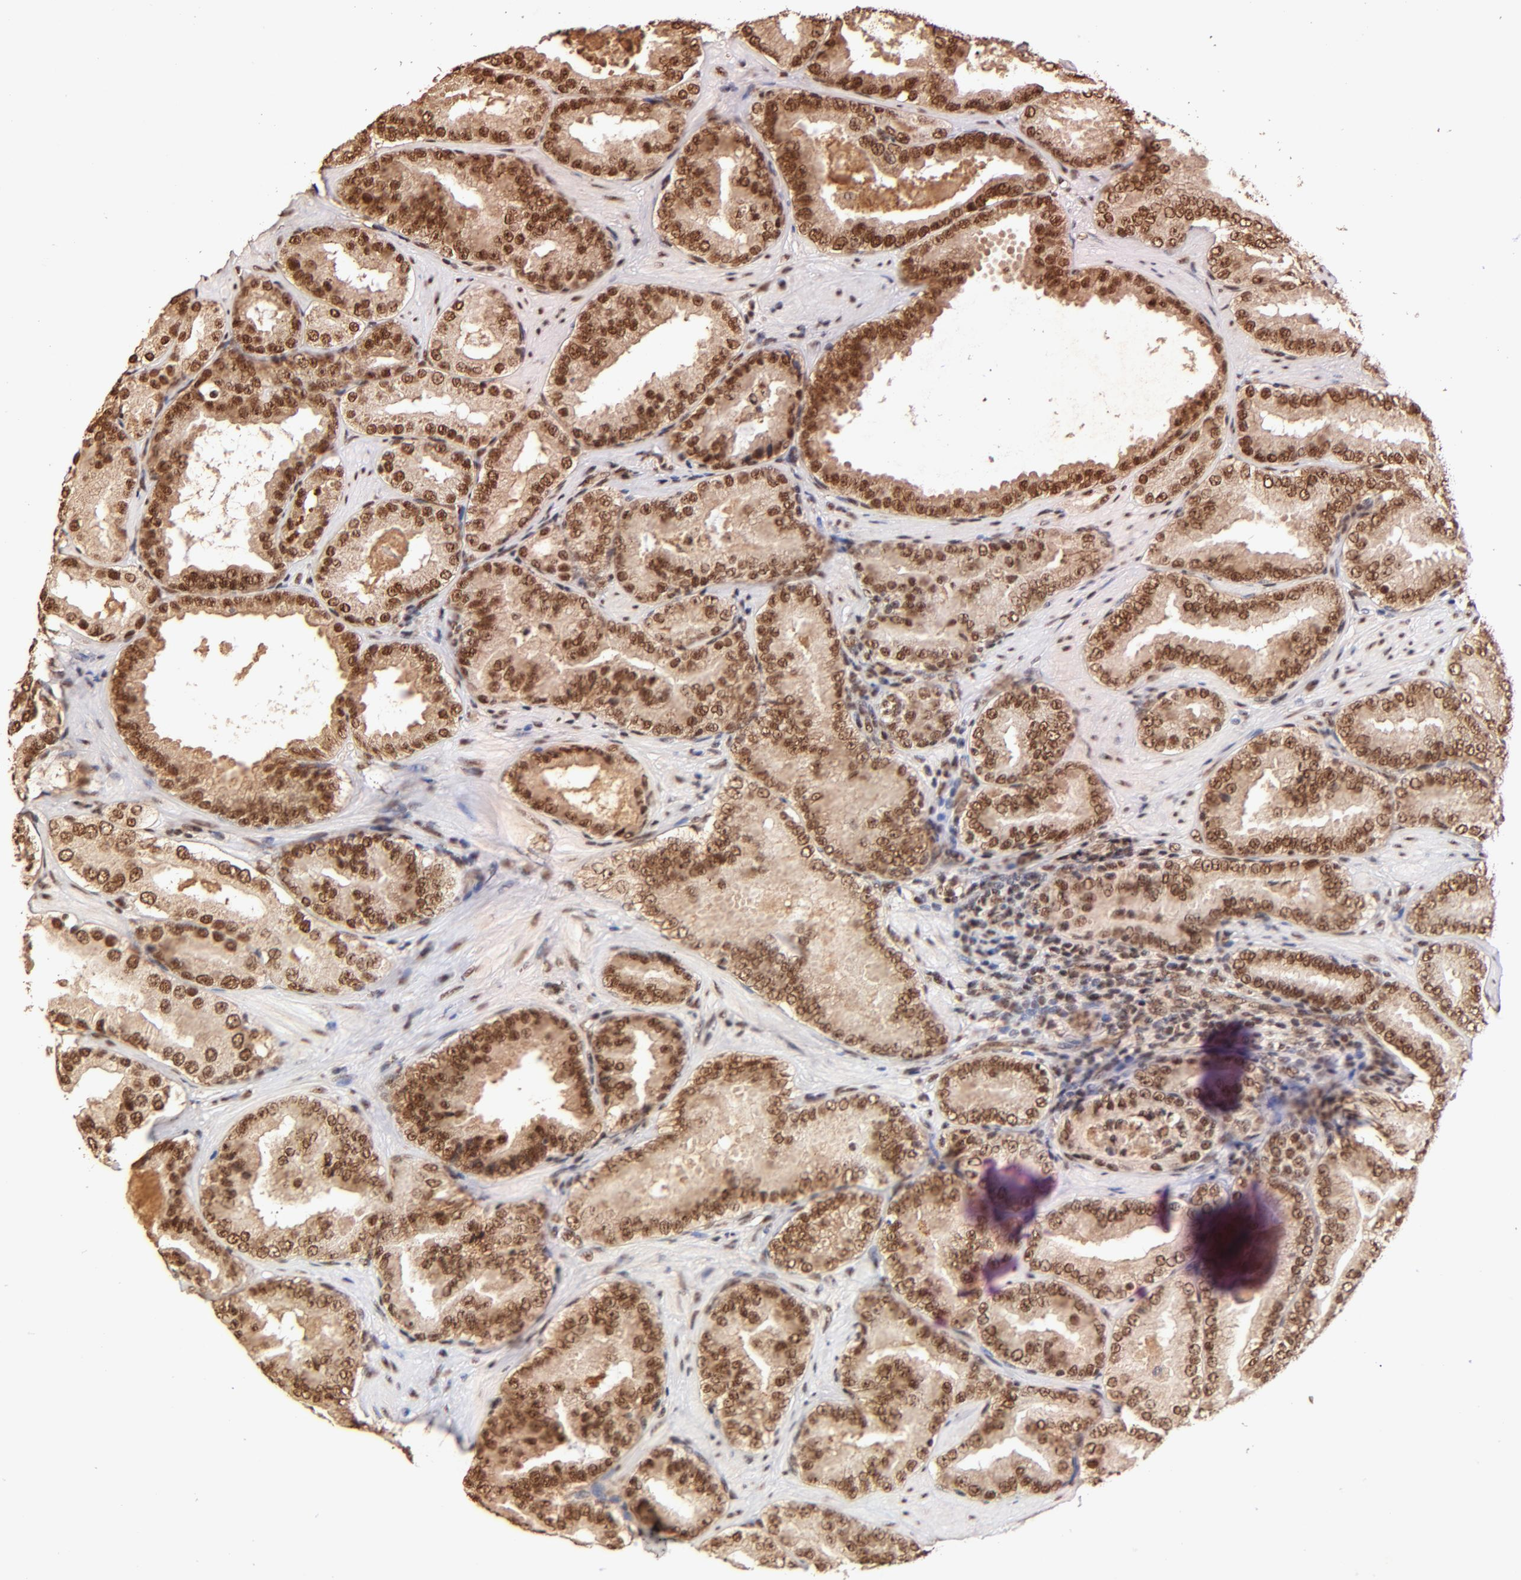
{"staining": {"intensity": "strong", "quantity": ">75%", "location": "nuclear"}, "tissue": "prostate cancer", "cell_type": "Tumor cells", "image_type": "cancer", "snomed": [{"axis": "morphology", "description": "Adenocarcinoma, Low grade"}, {"axis": "topography", "description": "Prostate"}], "caption": "Human prostate cancer (low-grade adenocarcinoma) stained with a brown dye reveals strong nuclear positive positivity in about >75% of tumor cells.", "gene": "MED12", "patient": {"sex": "male", "age": 59}}